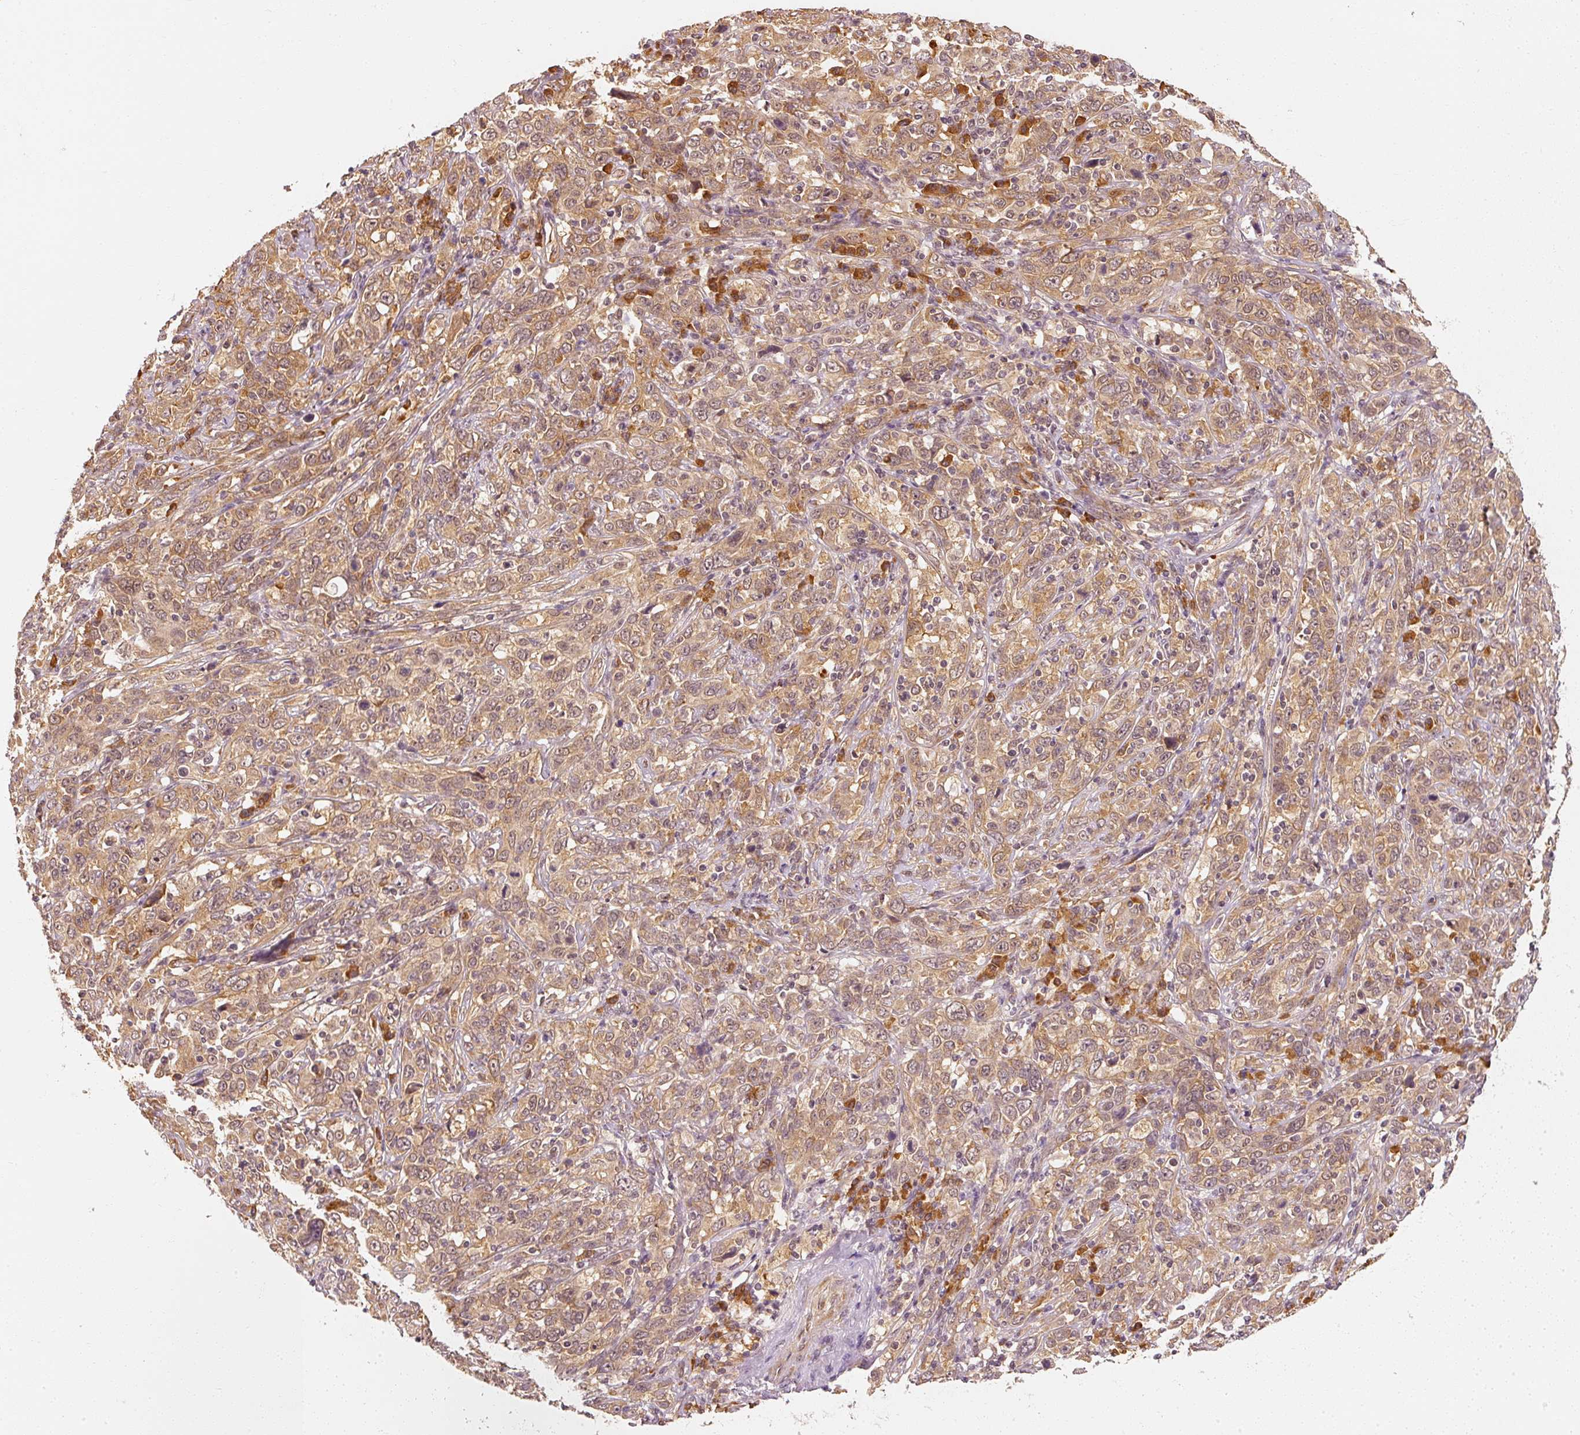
{"staining": {"intensity": "moderate", "quantity": ">75%", "location": "cytoplasmic/membranous"}, "tissue": "cervical cancer", "cell_type": "Tumor cells", "image_type": "cancer", "snomed": [{"axis": "morphology", "description": "Squamous cell carcinoma, NOS"}, {"axis": "topography", "description": "Cervix"}], "caption": "A high-resolution micrograph shows IHC staining of squamous cell carcinoma (cervical), which reveals moderate cytoplasmic/membranous positivity in approximately >75% of tumor cells. Using DAB (brown) and hematoxylin (blue) stains, captured at high magnification using brightfield microscopy.", "gene": "EEF1A2", "patient": {"sex": "female", "age": 46}}